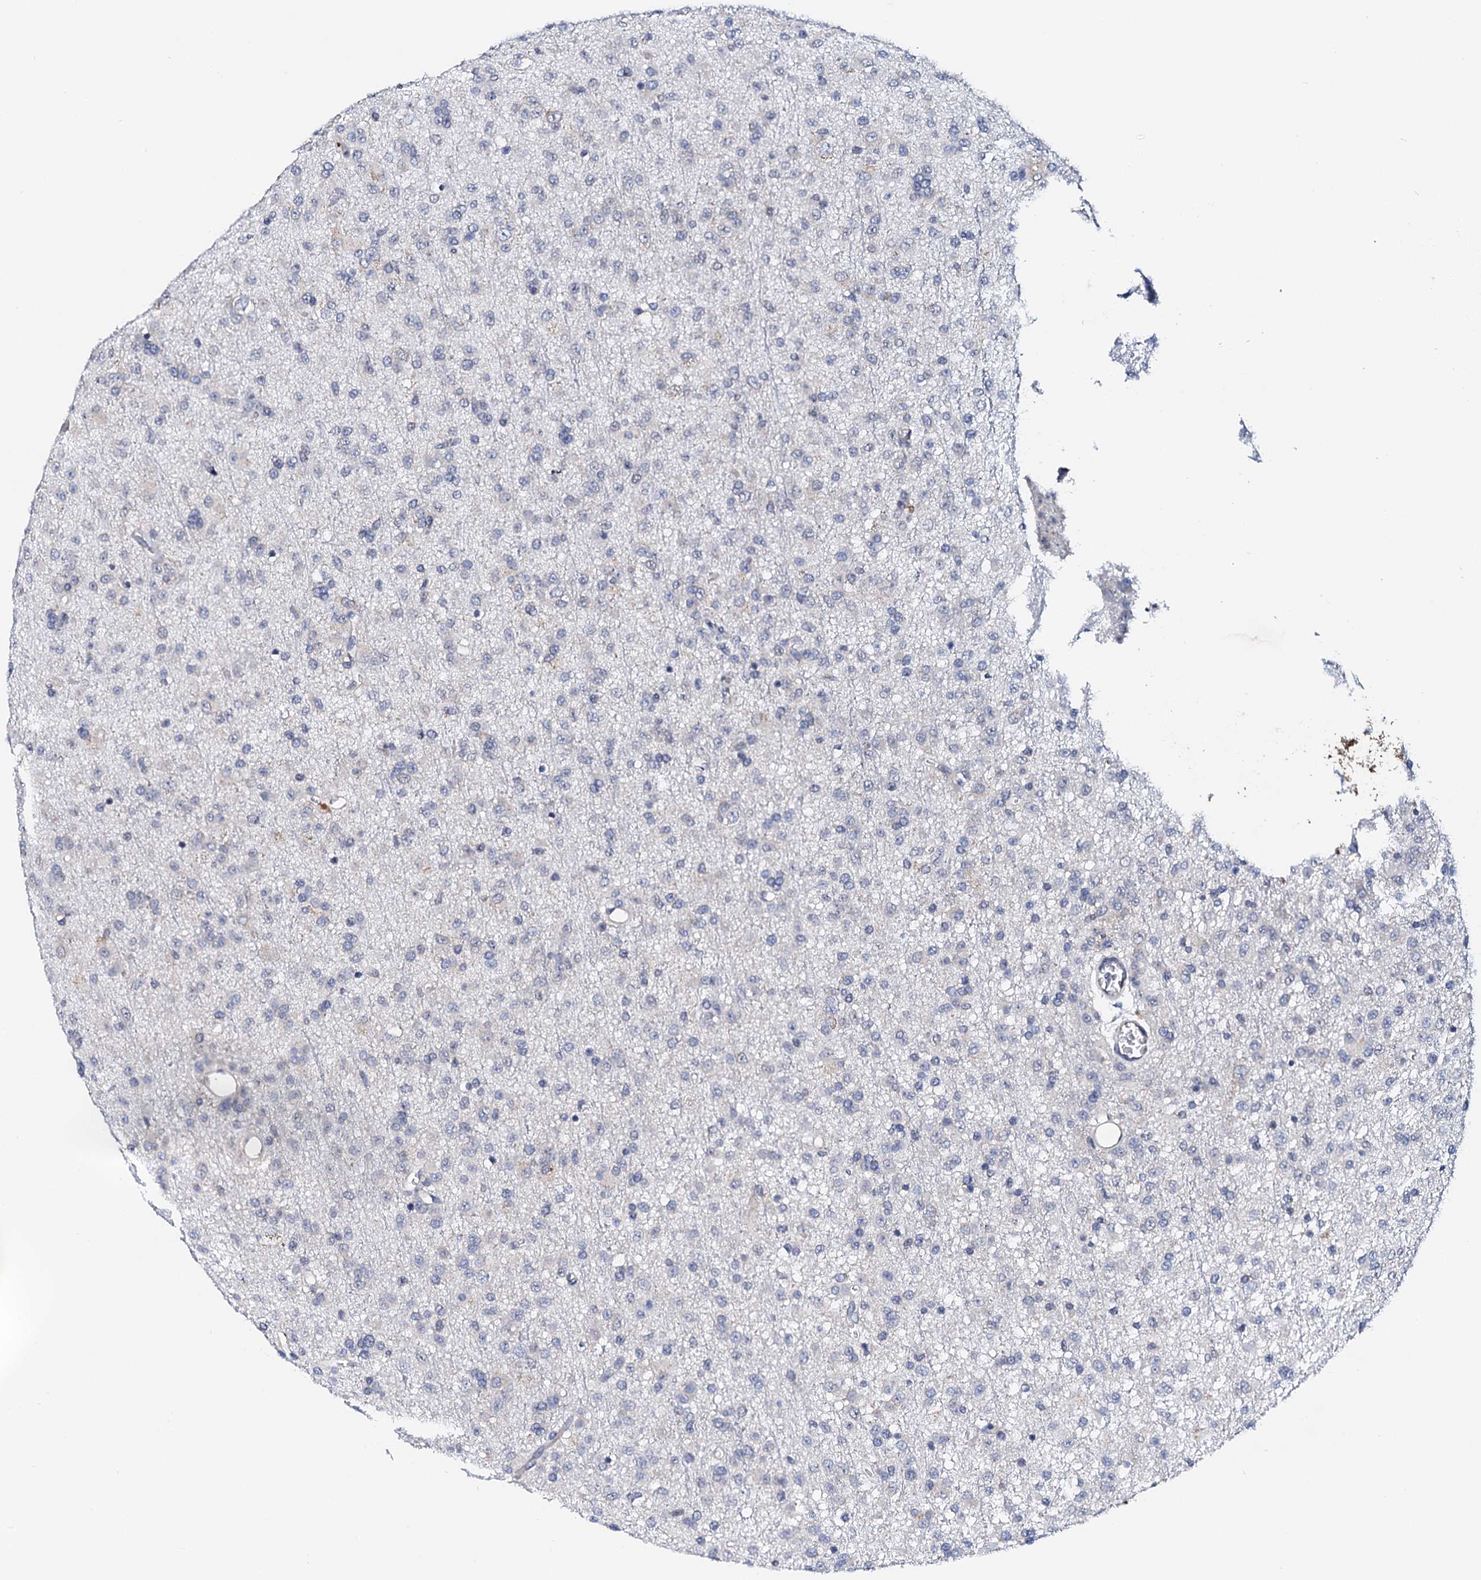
{"staining": {"intensity": "negative", "quantity": "none", "location": "none"}, "tissue": "glioma", "cell_type": "Tumor cells", "image_type": "cancer", "snomed": [{"axis": "morphology", "description": "Glioma, malignant, Low grade"}, {"axis": "topography", "description": "Brain"}], "caption": "Protein analysis of glioma shows no significant expression in tumor cells. (DAB (3,3'-diaminobenzidine) immunohistochemistry, high magnification).", "gene": "NUP58", "patient": {"sex": "male", "age": 65}}